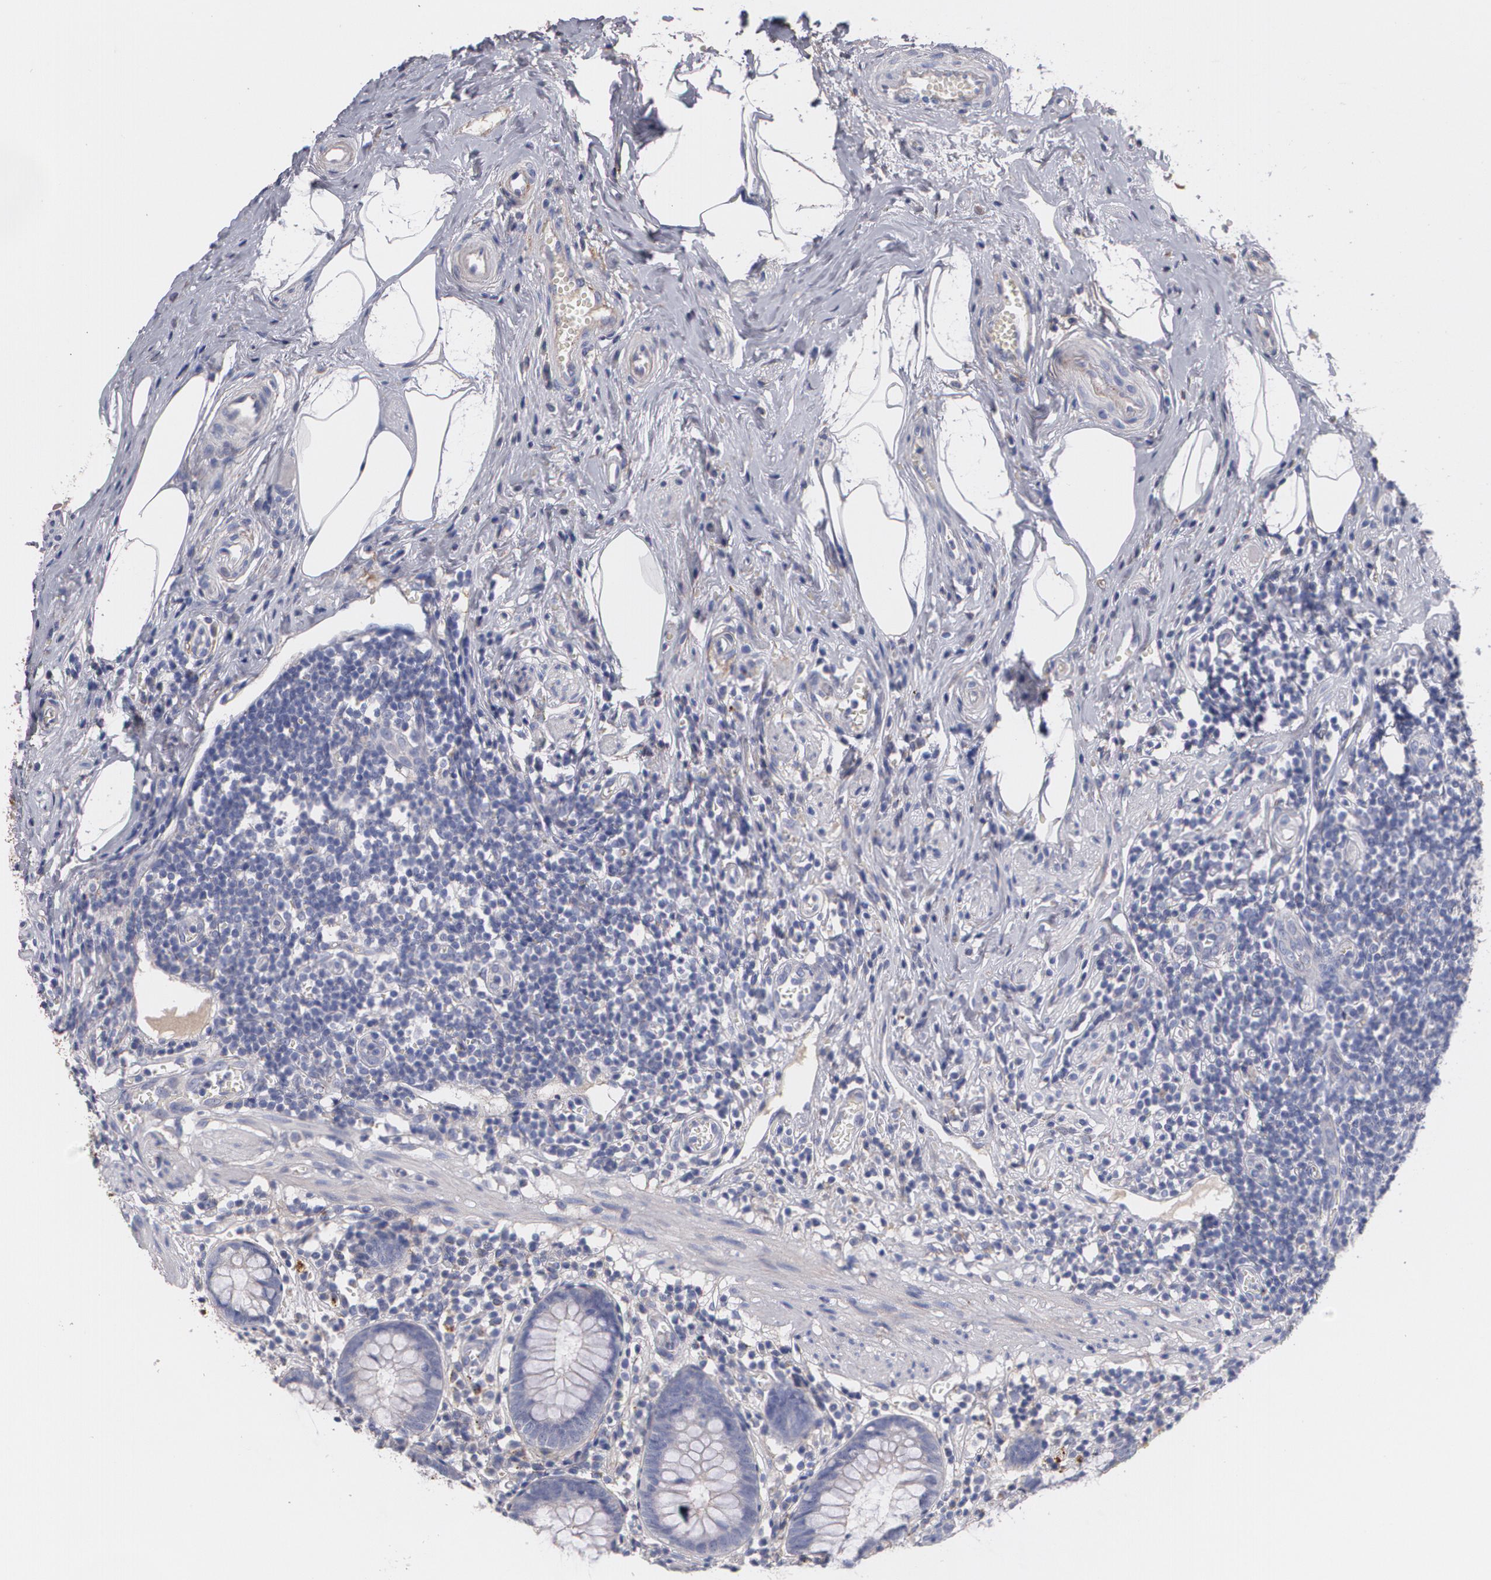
{"staining": {"intensity": "negative", "quantity": "none", "location": "none"}, "tissue": "appendix", "cell_type": "Glandular cells", "image_type": "normal", "snomed": [{"axis": "morphology", "description": "Normal tissue, NOS"}, {"axis": "topography", "description": "Appendix"}], "caption": "Immunohistochemistry photomicrograph of benign appendix stained for a protein (brown), which reveals no positivity in glandular cells.", "gene": "FBLN1", "patient": {"sex": "male", "age": 38}}